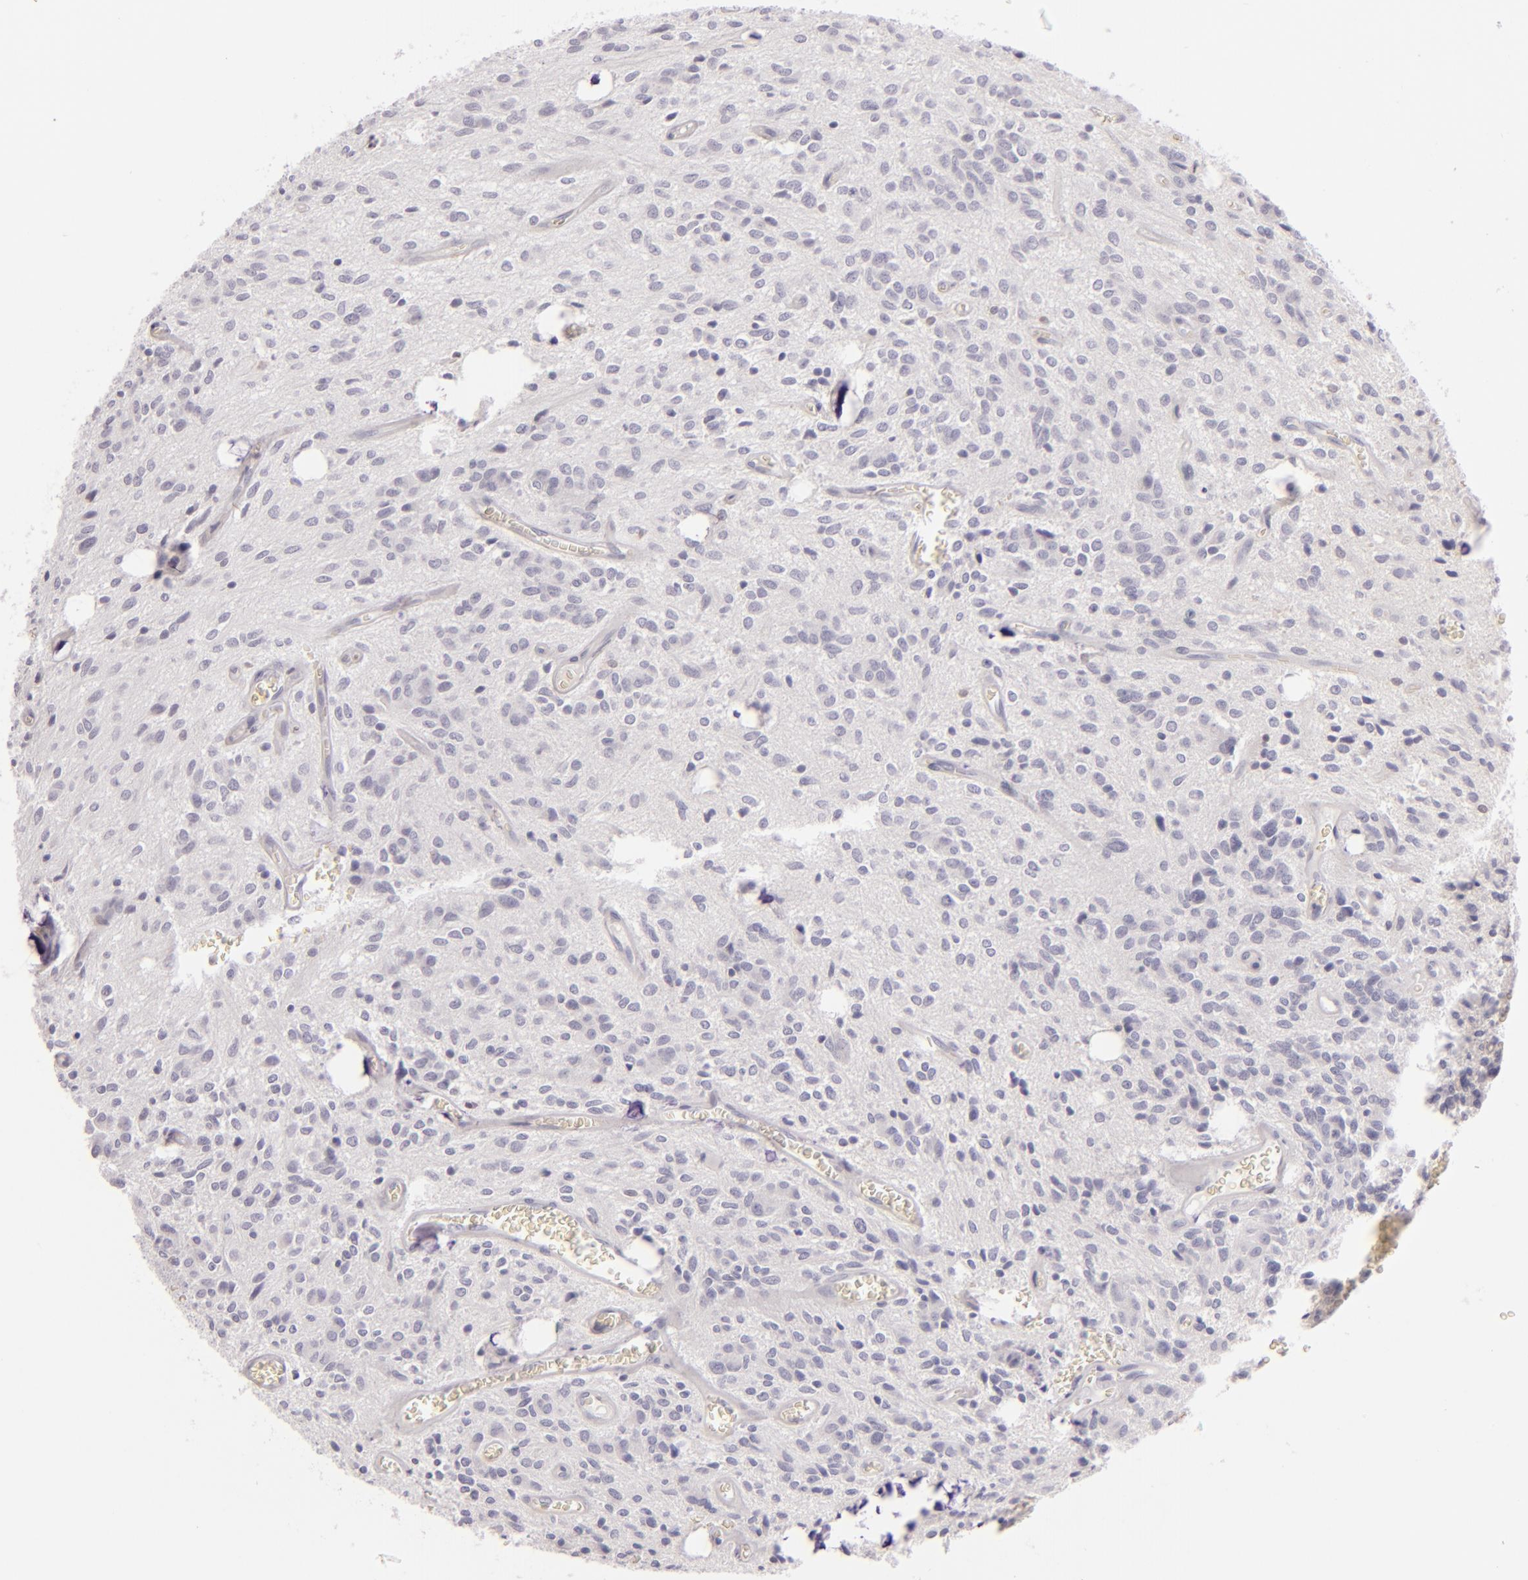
{"staining": {"intensity": "negative", "quantity": "none", "location": "none"}, "tissue": "glioma", "cell_type": "Tumor cells", "image_type": "cancer", "snomed": [{"axis": "morphology", "description": "Glioma, malignant, Low grade"}, {"axis": "topography", "description": "Brain"}], "caption": "High power microscopy photomicrograph of an IHC photomicrograph of glioma, revealing no significant positivity in tumor cells.", "gene": "F13A1", "patient": {"sex": "female", "age": 15}}